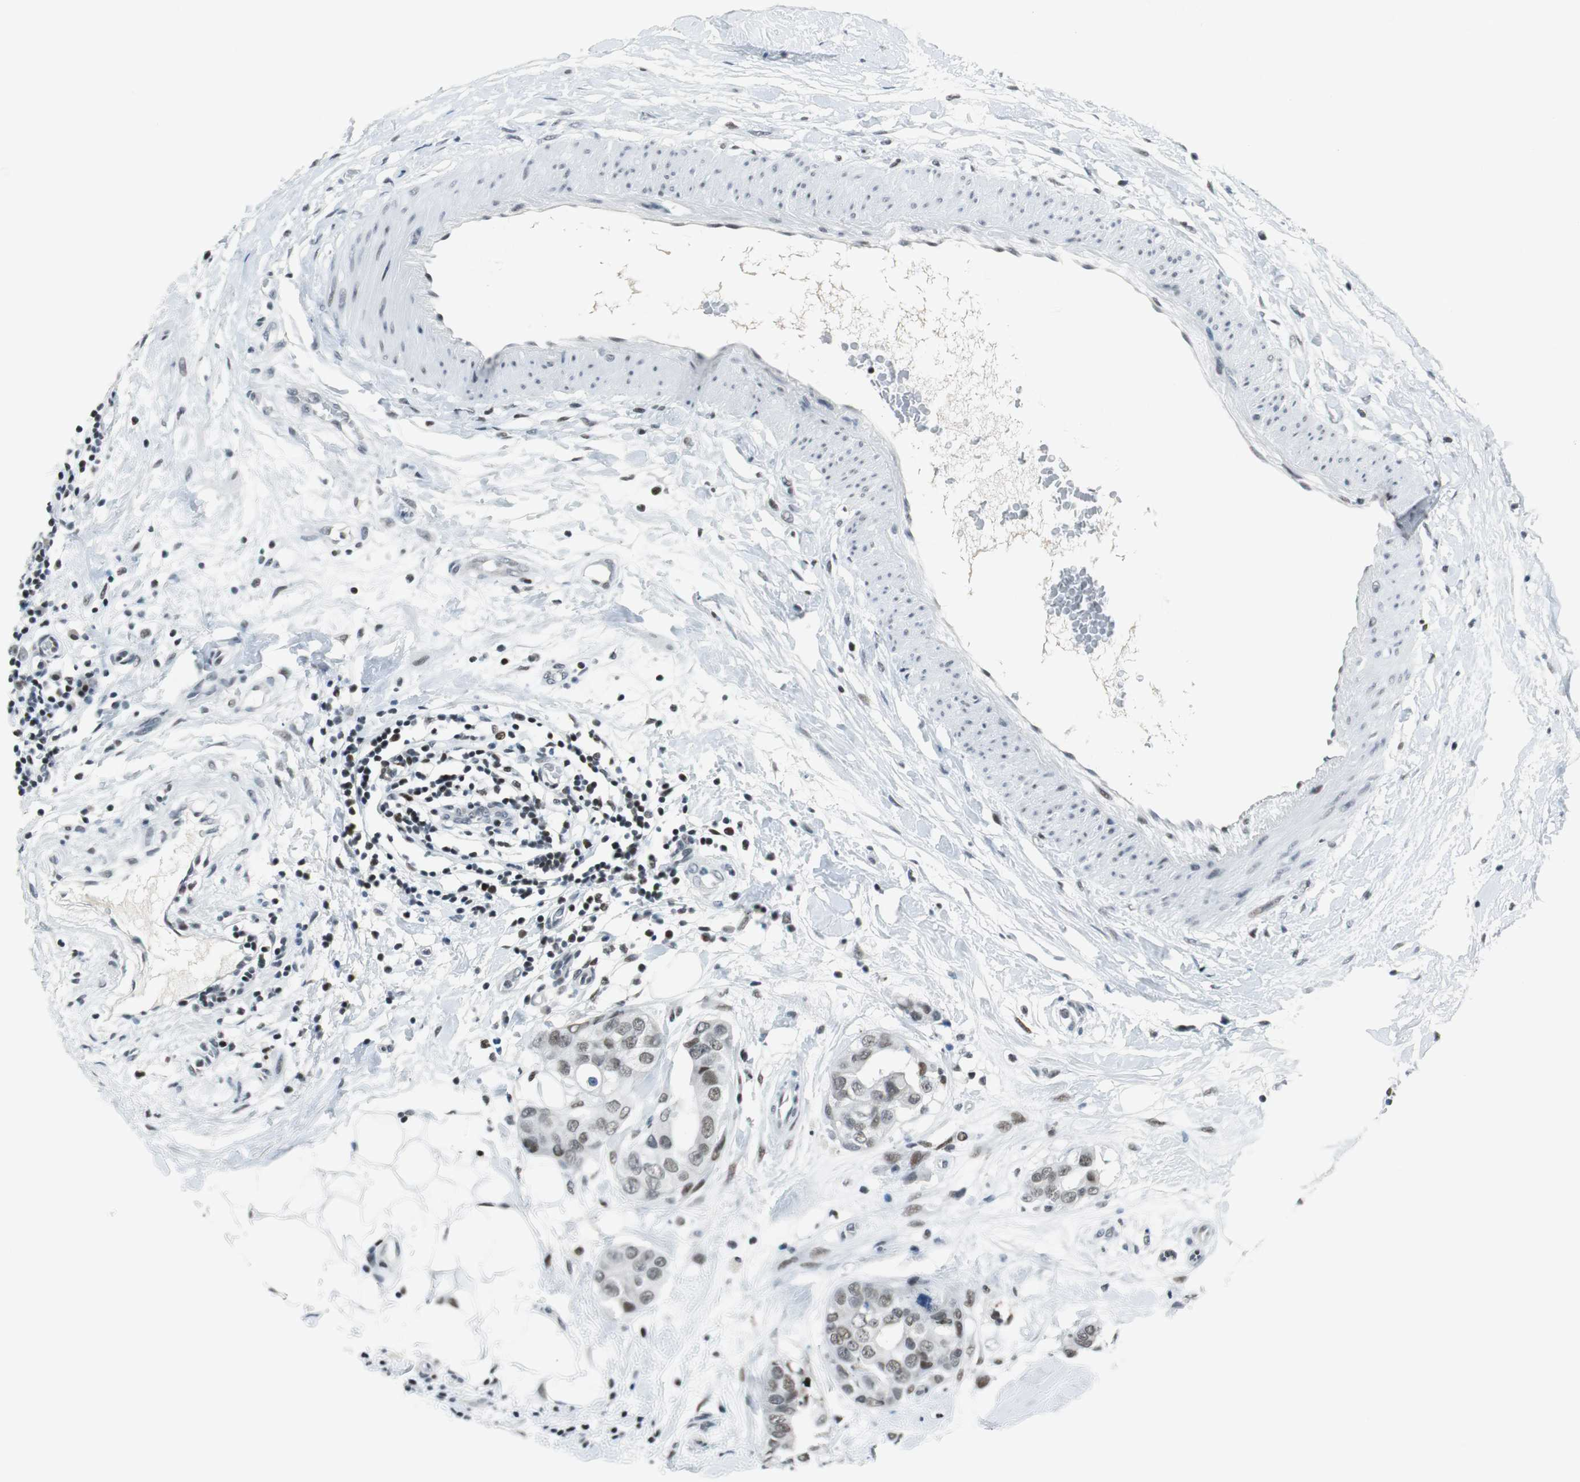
{"staining": {"intensity": "weak", "quantity": "25%-75%", "location": "nuclear"}, "tissue": "breast cancer", "cell_type": "Tumor cells", "image_type": "cancer", "snomed": [{"axis": "morphology", "description": "Duct carcinoma"}, {"axis": "topography", "description": "Breast"}], "caption": "Breast cancer (infiltrating ductal carcinoma) stained with immunohistochemistry (IHC) shows weak nuclear positivity in approximately 25%-75% of tumor cells.", "gene": "HDAC3", "patient": {"sex": "female", "age": 40}}